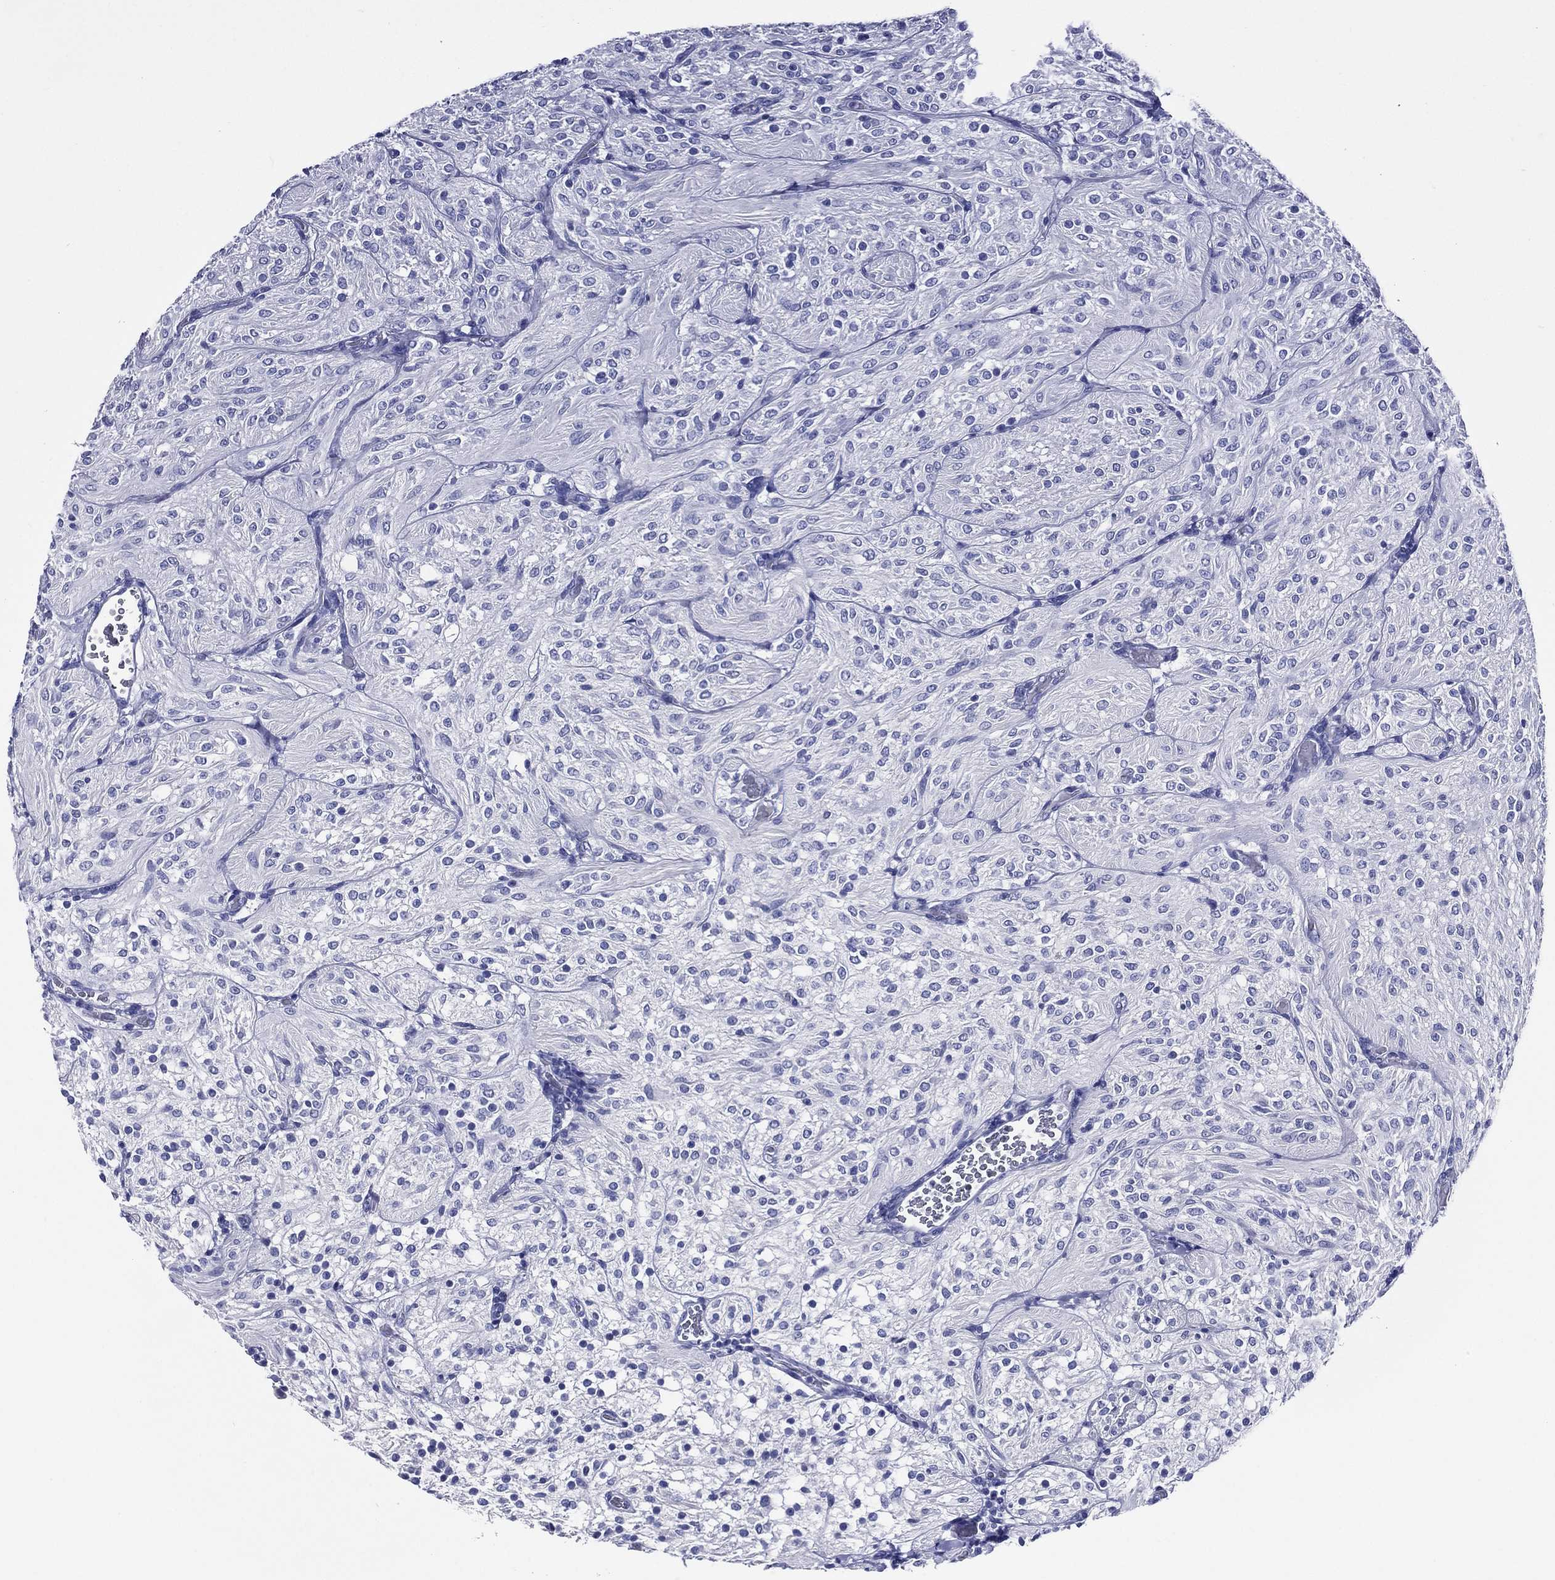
{"staining": {"intensity": "negative", "quantity": "none", "location": "none"}, "tissue": "glioma", "cell_type": "Tumor cells", "image_type": "cancer", "snomed": [{"axis": "morphology", "description": "Glioma, malignant, Low grade"}, {"axis": "topography", "description": "Brain"}], "caption": "The IHC image has no significant staining in tumor cells of glioma tissue.", "gene": "ACE2", "patient": {"sex": "male", "age": 3}}